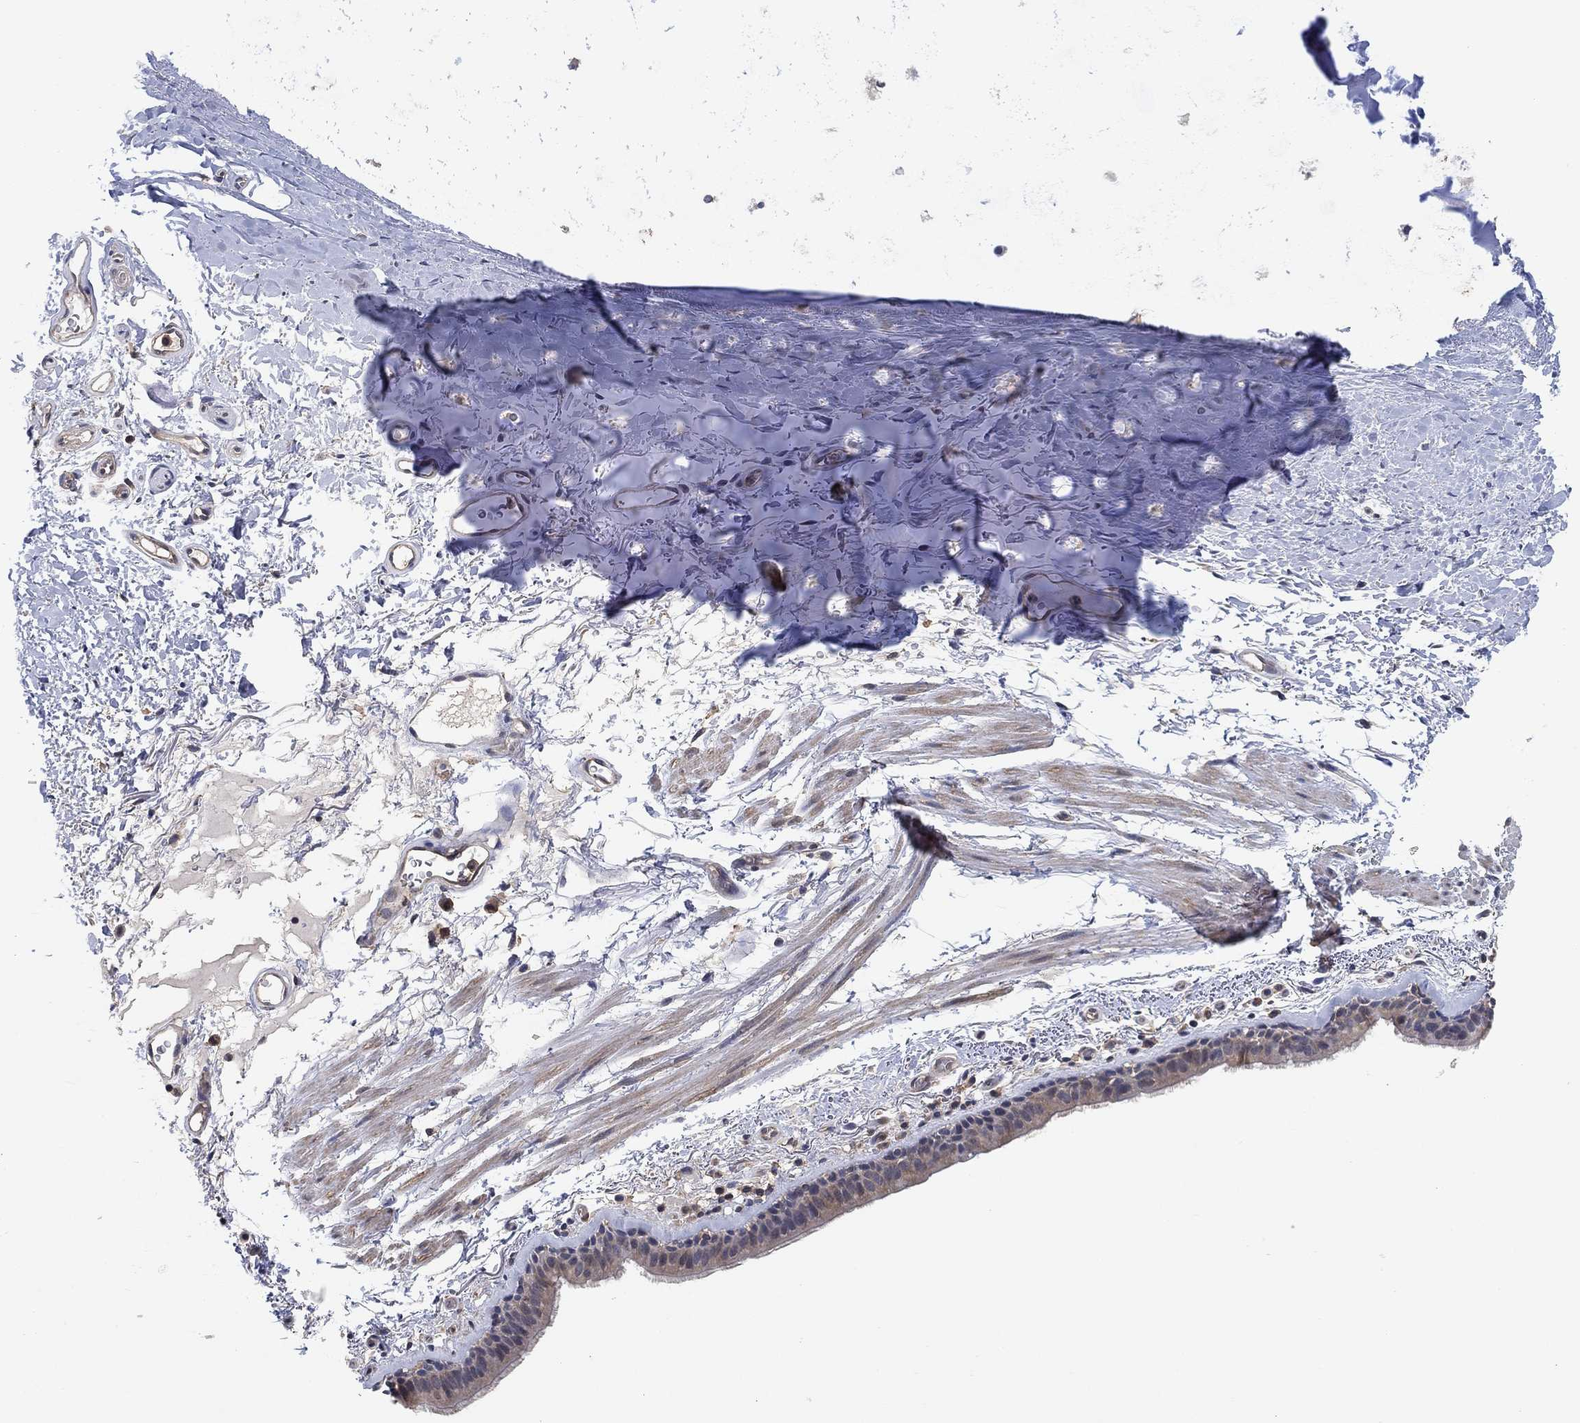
{"staining": {"intensity": "negative", "quantity": "none", "location": "none"}, "tissue": "bronchus", "cell_type": "Respiratory epithelial cells", "image_type": "normal", "snomed": [{"axis": "morphology", "description": "Normal tissue, NOS"}, {"axis": "topography", "description": "Lymph node"}, {"axis": "topography", "description": "Bronchus"}], "caption": "Unremarkable bronchus was stained to show a protein in brown. There is no significant expression in respiratory epithelial cells.", "gene": "CCDC43", "patient": {"sex": "female", "age": 70}}